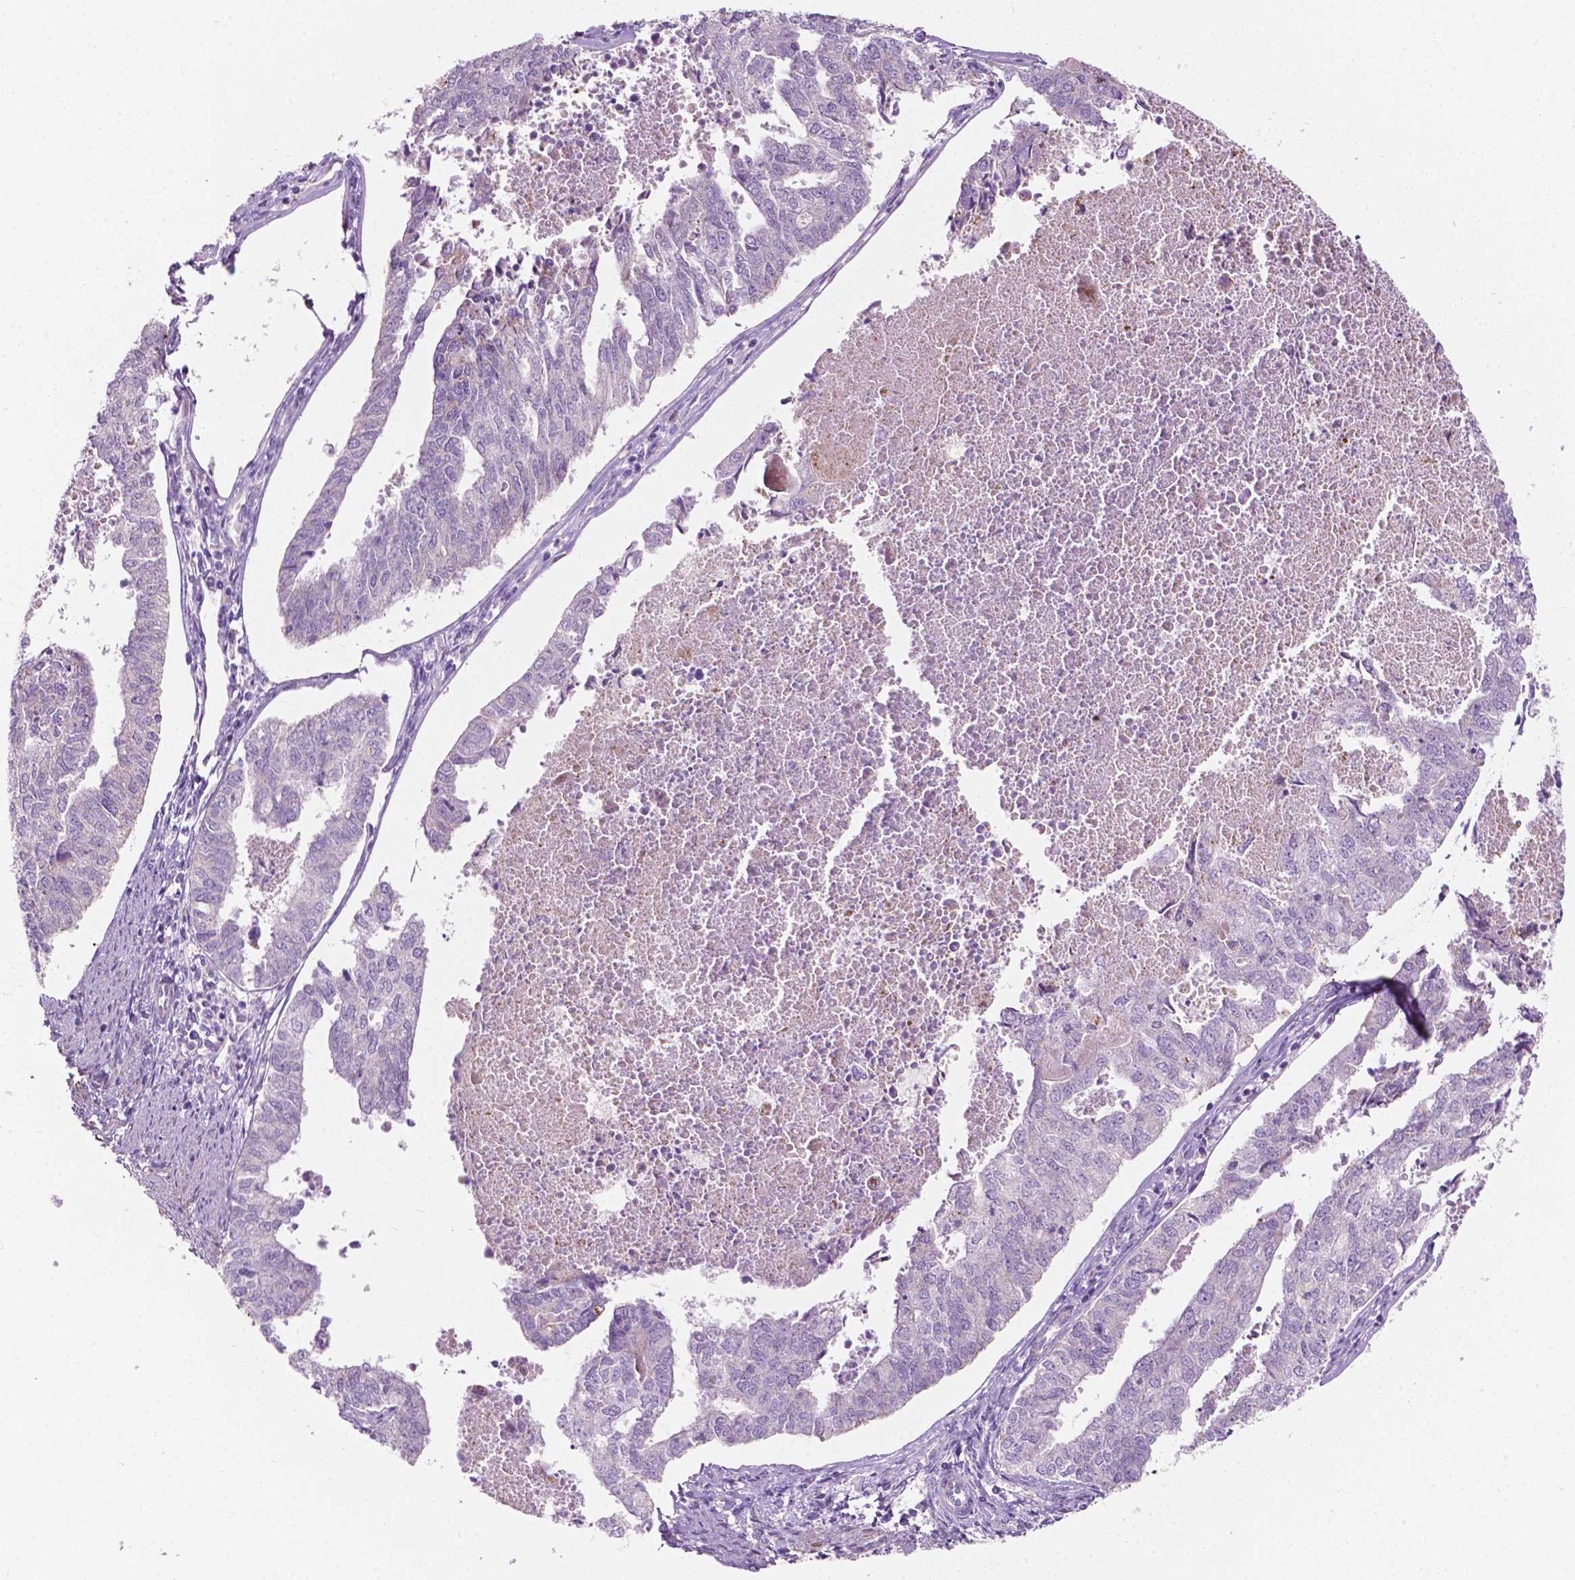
{"staining": {"intensity": "negative", "quantity": "none", "location": "none"}, "tissue": "endometrial cancer", "cell_type": "Tumor cells", "image_type": "cancer", "snomed": [{"axis": "morphology", "description": "Adenocarcinoma, NOS"}, {"axis": "topography", "description": "Endometrium"}], "caption": "There is no significant expression in tumor cells of endometrial cancer (adenocarcinoma).", "gene": "NOS1AP", "patient": {"sex": "female", "age": 73}}